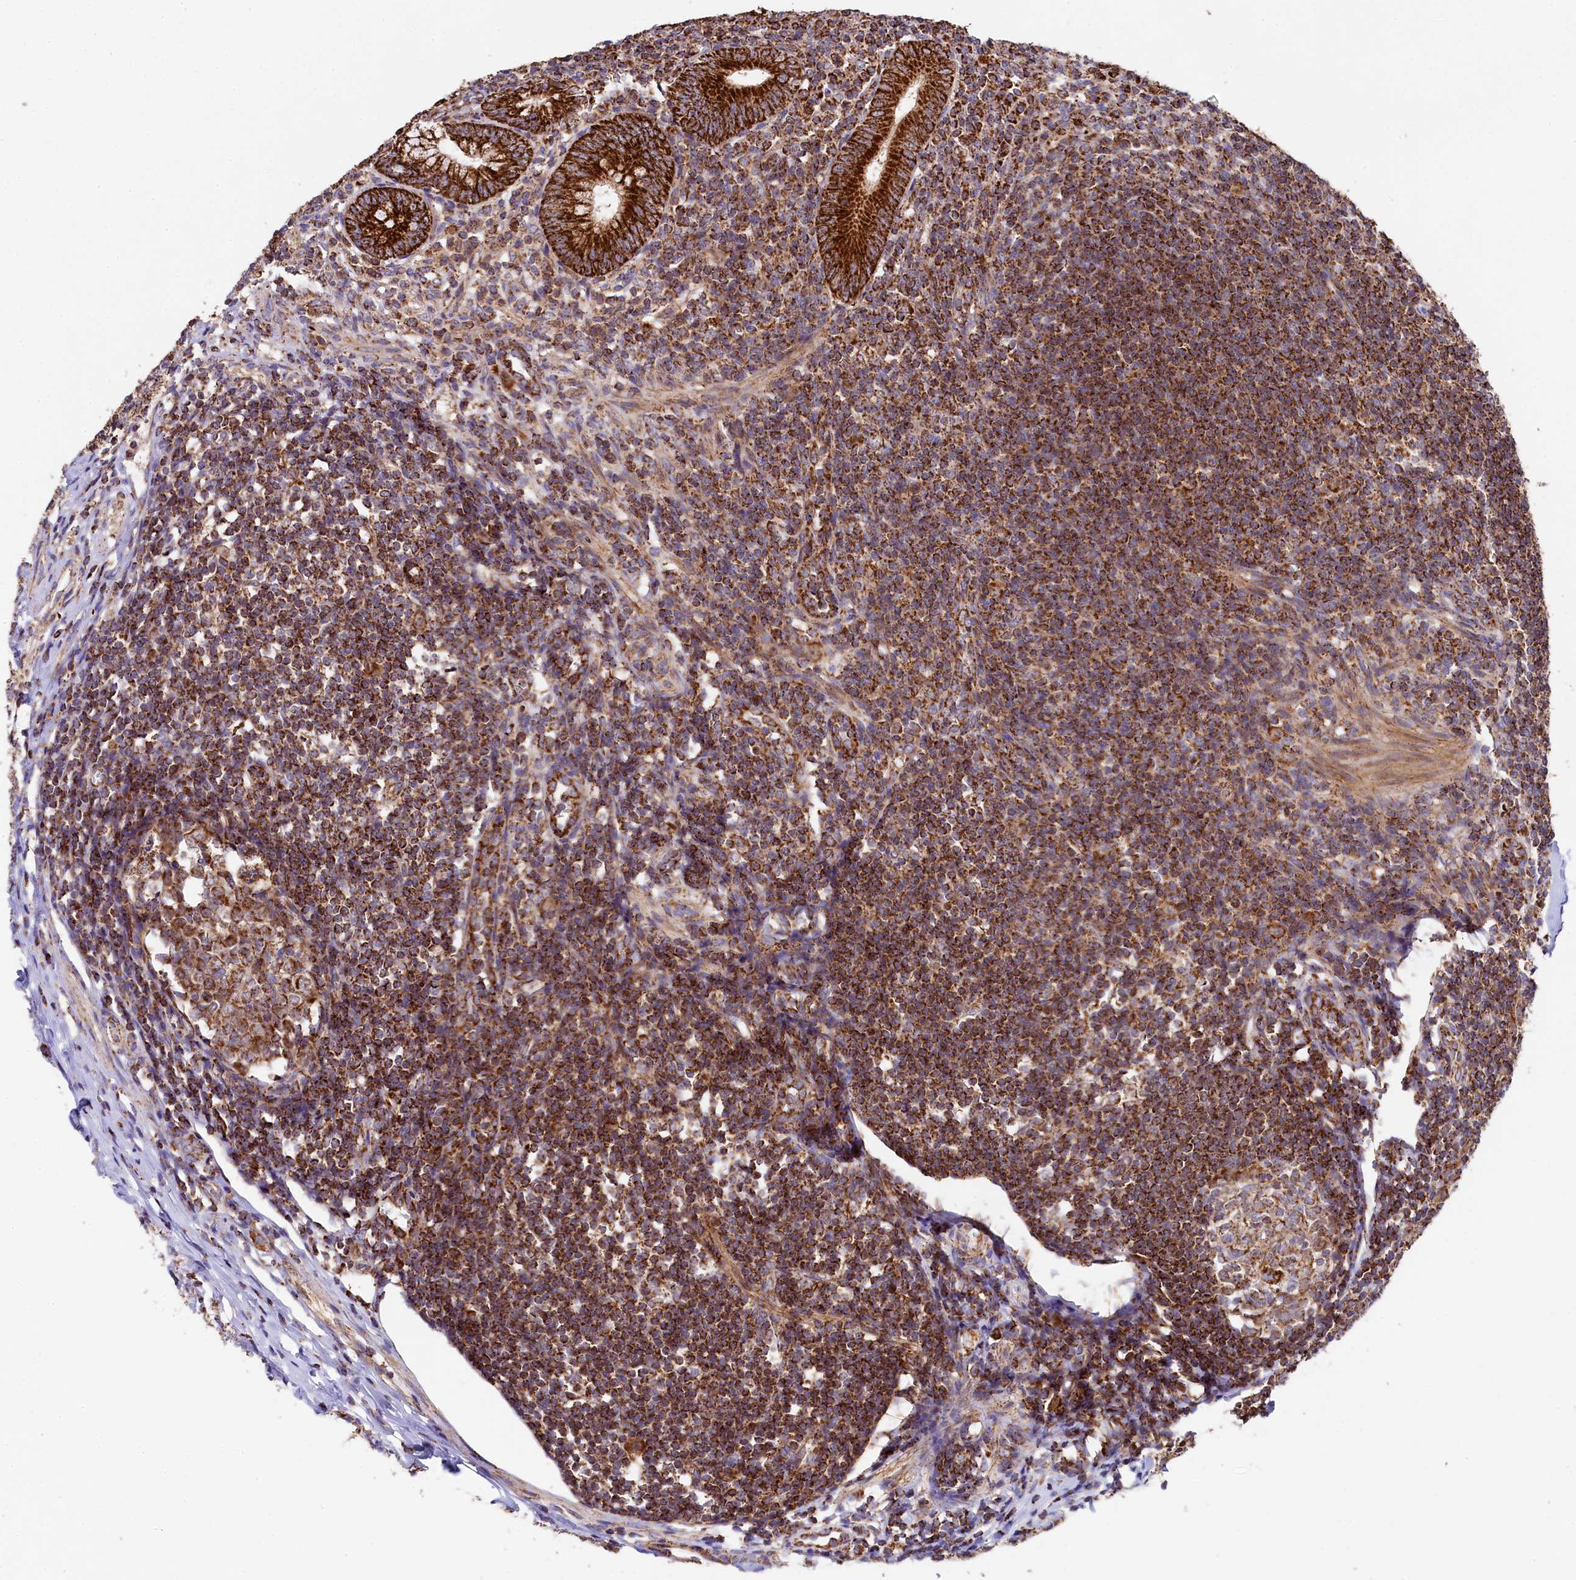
{"staining": {"intensity": "strong", "quantity": ">75%", "location": "cytoplasmic/membranous"}, "tissue": "appendix", "cell_type": "Glandular cells", "image_type": "normal", "snomed": [{"axis": "morphology", "description": "Normal tissue, NOS"}, {"axis": "topography", "description": "Appendix"}], "caption": "Immunohistochemistry (IHC) of normal appendix exhibits high levels of strong cytoplasmic/membranous positivity in approximately >75% of glandular cells. Using DAB (3,3'-diaminobenzidine) (brown) and hematoxylin (blue) stains, captured at high magnification using brightfield microscopy.", "gene": "CLYBL", "patient": {"sex": "male", "age": 14}}